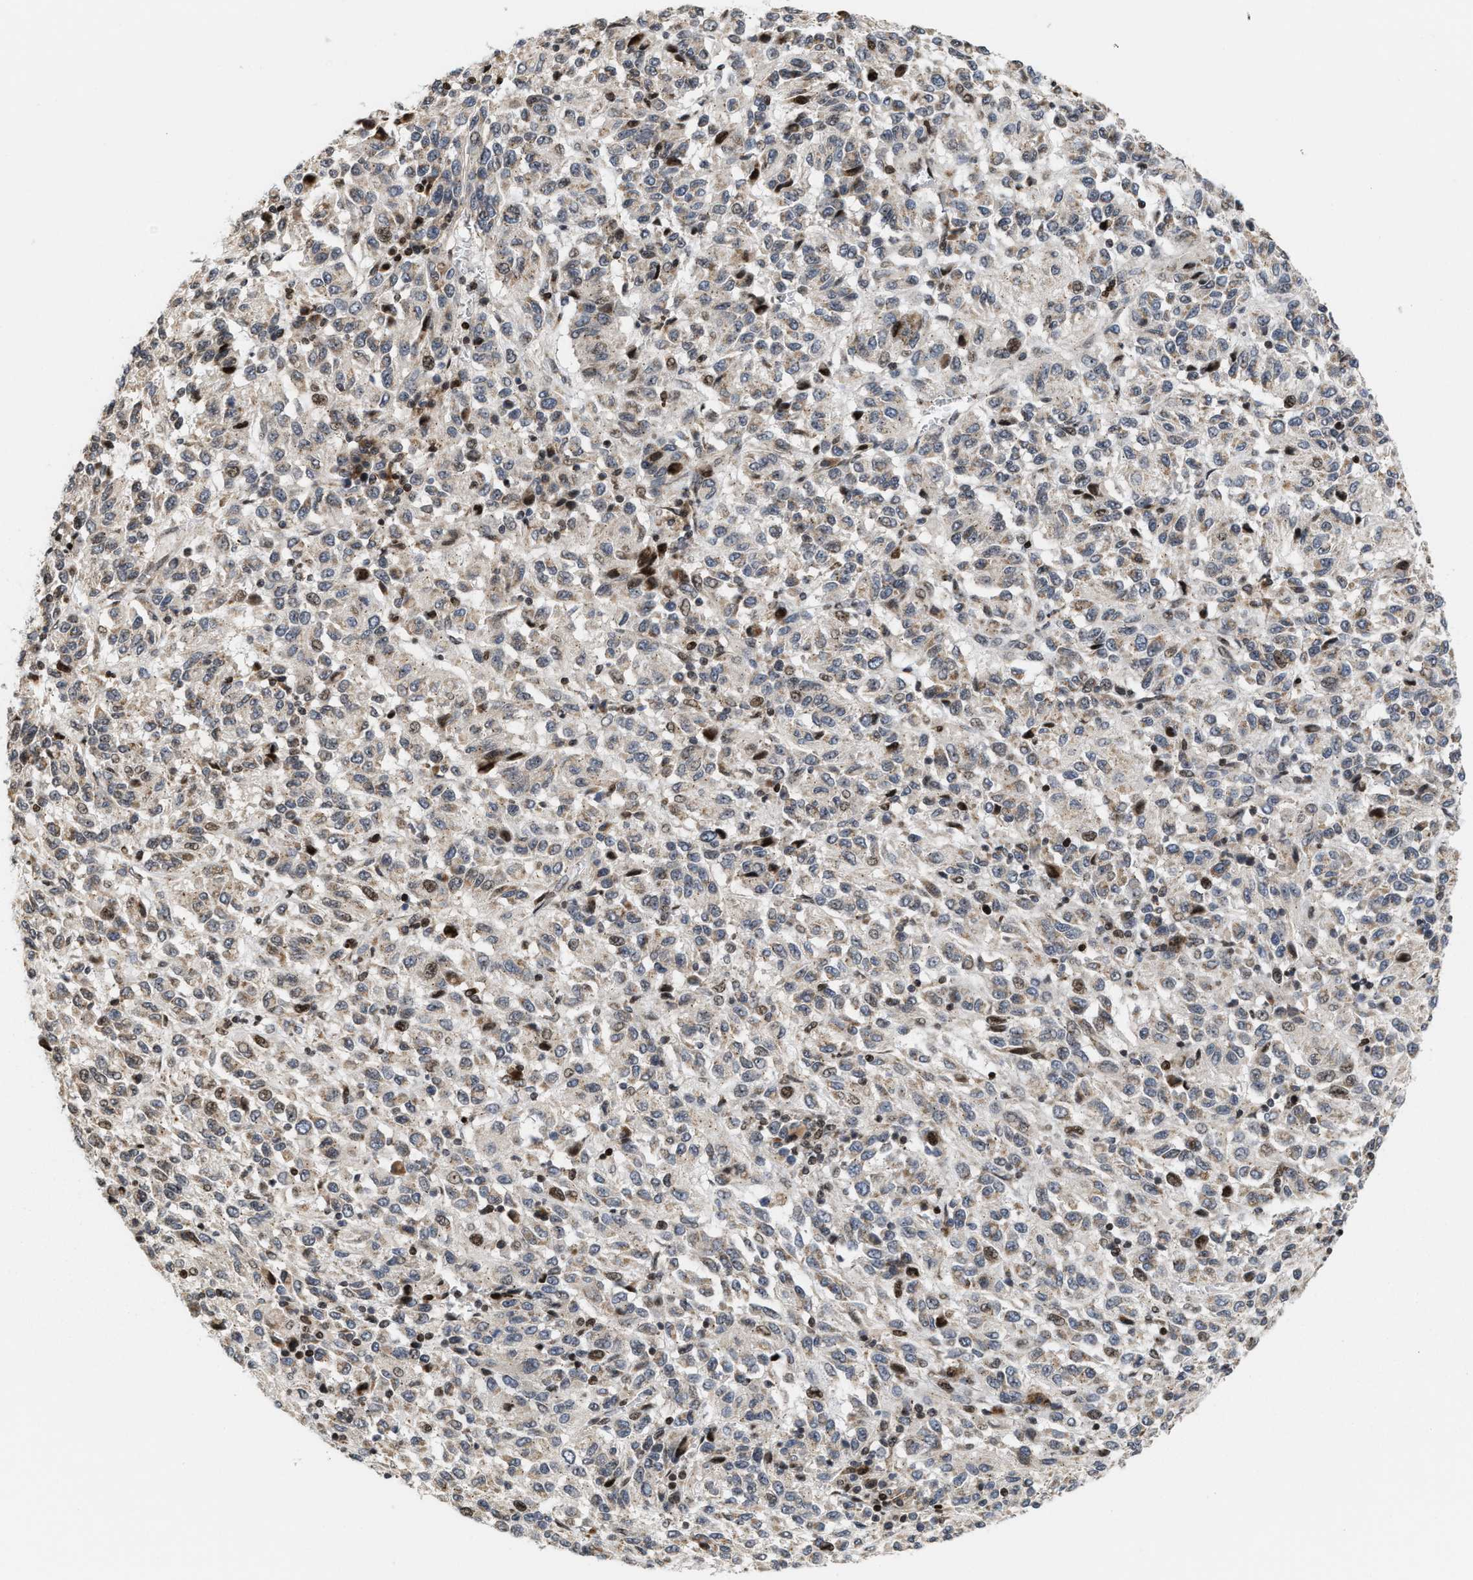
{"staining": {"intensity": "negative", "quantity": "none", "location": "none"}, "tissue": "melanoma", "cell_type": "Tumor cells", "image_type": "cancer", "snomed": [{"axis": "morphology", "description": "Malignant melanoma, Metastatic site"}, {"axis": "topography", "description": "Lung"}], "caption": "Malignant melanoma (metastatic site) was stained to show a protein in brown. There is no significant staining in tumor cells. (DAB IHC with hematoxylin counter stain).", "gene": "PDZD2", "patient": {"sex": "male", "age": 64}}